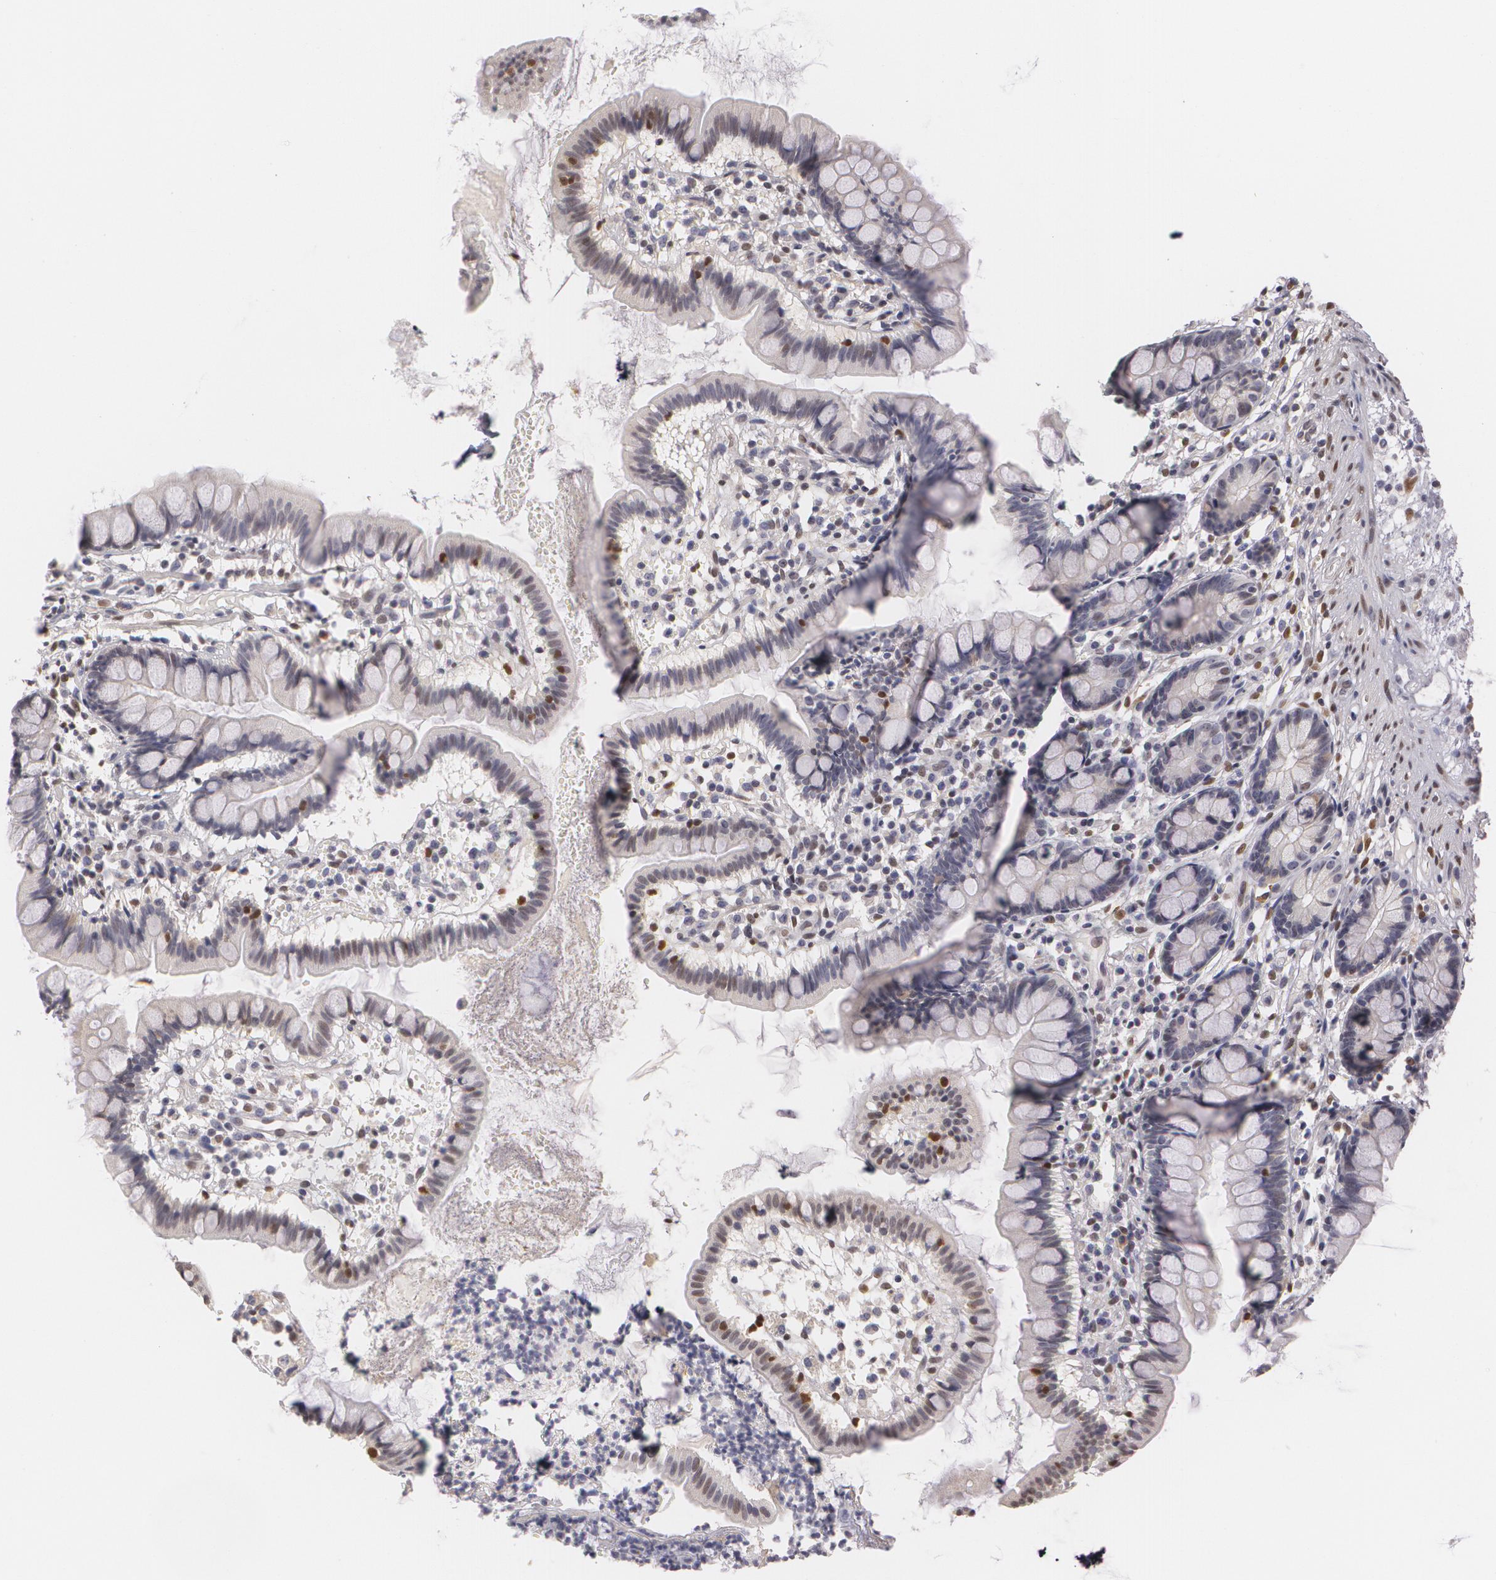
{"staining": {"intensity": "moderate", "quantity": "<25%", "location": "nuclear"}, "tissue": "small intestine", "cell_type": "Glandular cells", "image_type": "normal", "snomed": [{"axis": "morphology", "description": "Normal tissue, NOS"}, {"axis": "topography", "description": "Small intestine"}], "caption": "This photomicrograph exhibits IHC staining of normal human small intestine, with low moderate nuclear staining in approximately <25% of glandular cells.", "gene": "ZBTB16", "patient": {"sex": "female", "age": 51}}